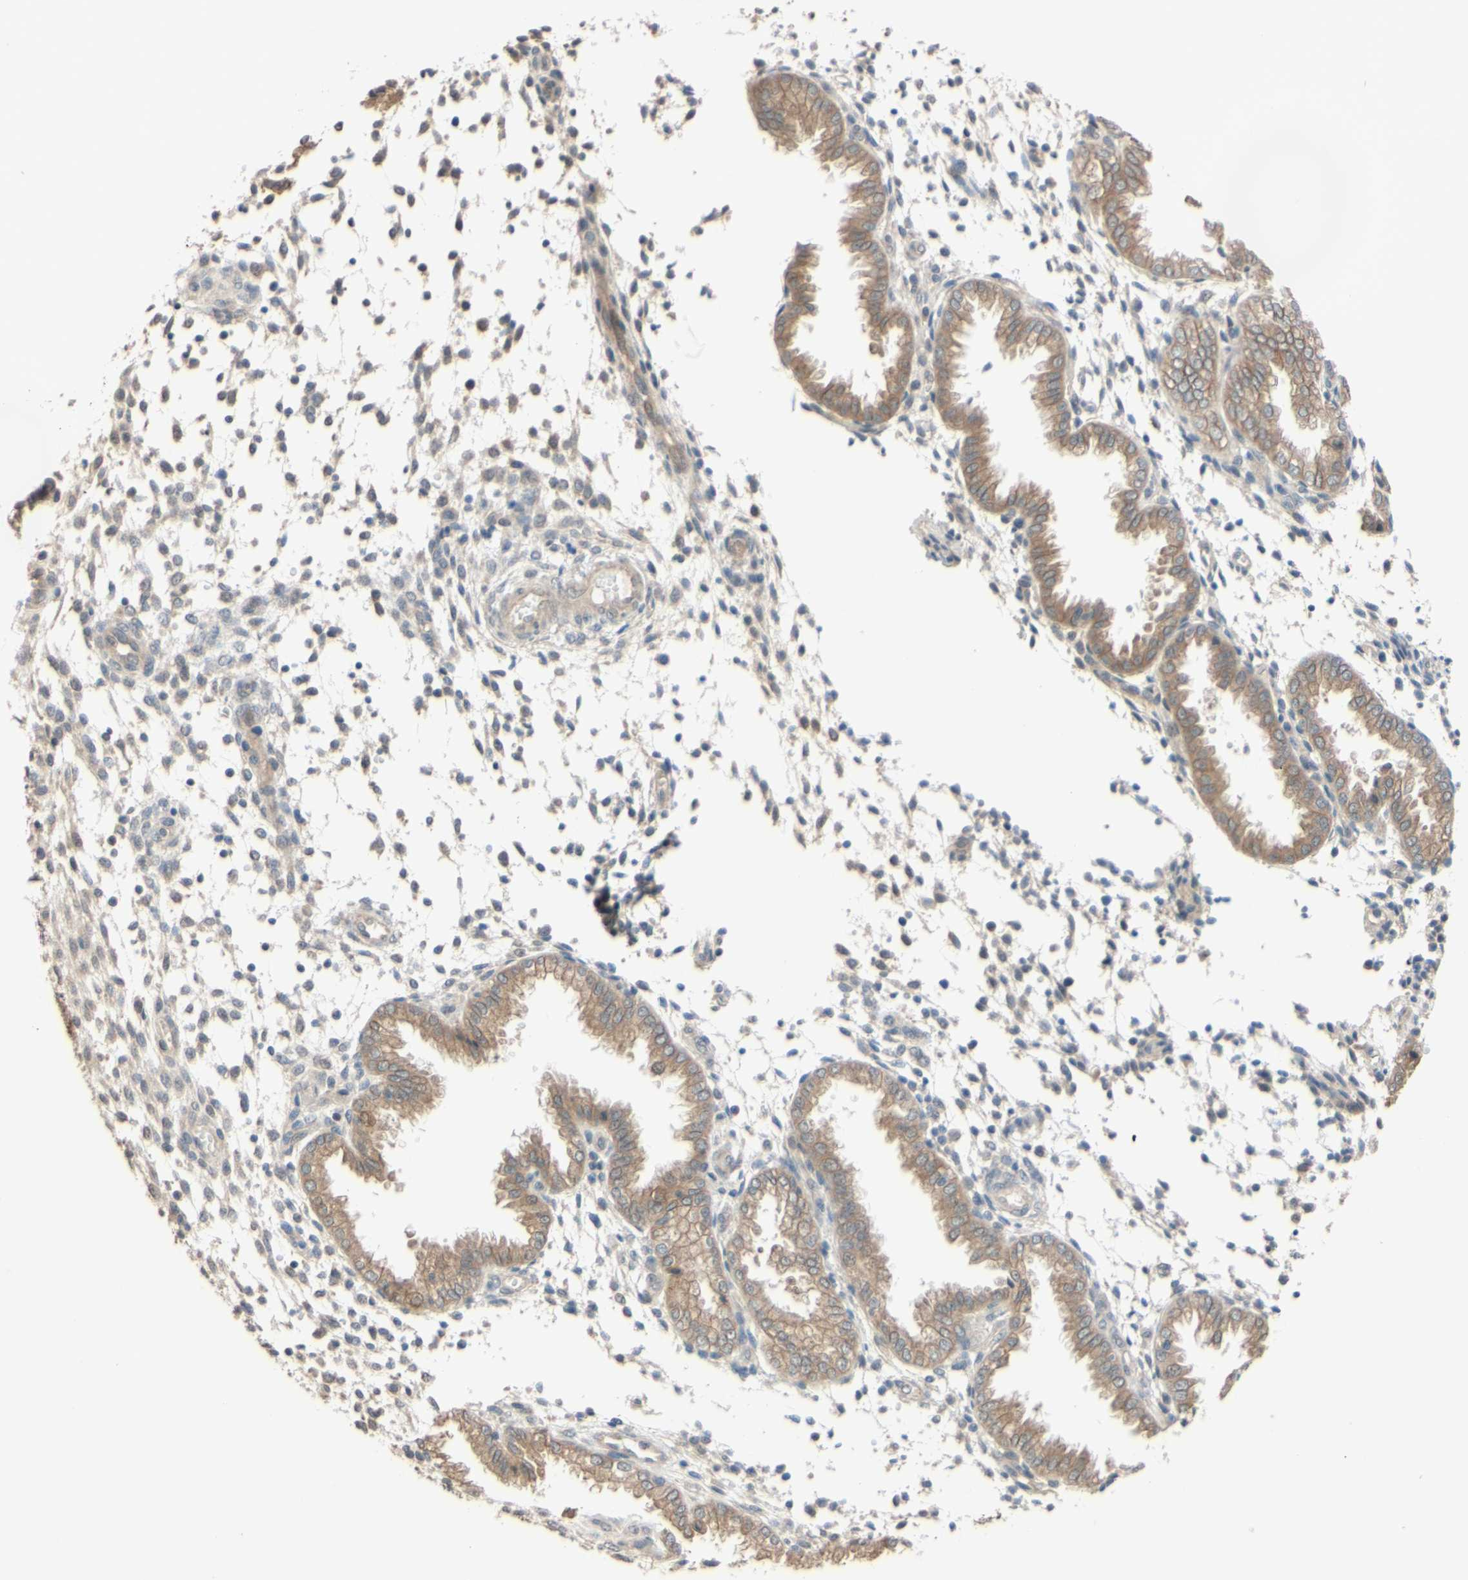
{"staining": {"intensity": "negative", "quantity": "none", "location": "none"}, "tissue": "endometrium", "cell_type": "Cells in endometrial stroma", "image_type": "normal", "snomed": [{"axis": "morphology", "description": "Normal tissue, NOS"}, {"axis": "topography", "description": "Endometrium"}], "caption": "This micrograph is of benign endometrium stained with immunohistochemistry (IHC) to label a protein in brown with the nuclei are counter-stained blue. There is no positivity in cells in endometrial stroma.", "gene": "SMIM19", "patient": {"sex": "female", "age": 33}}